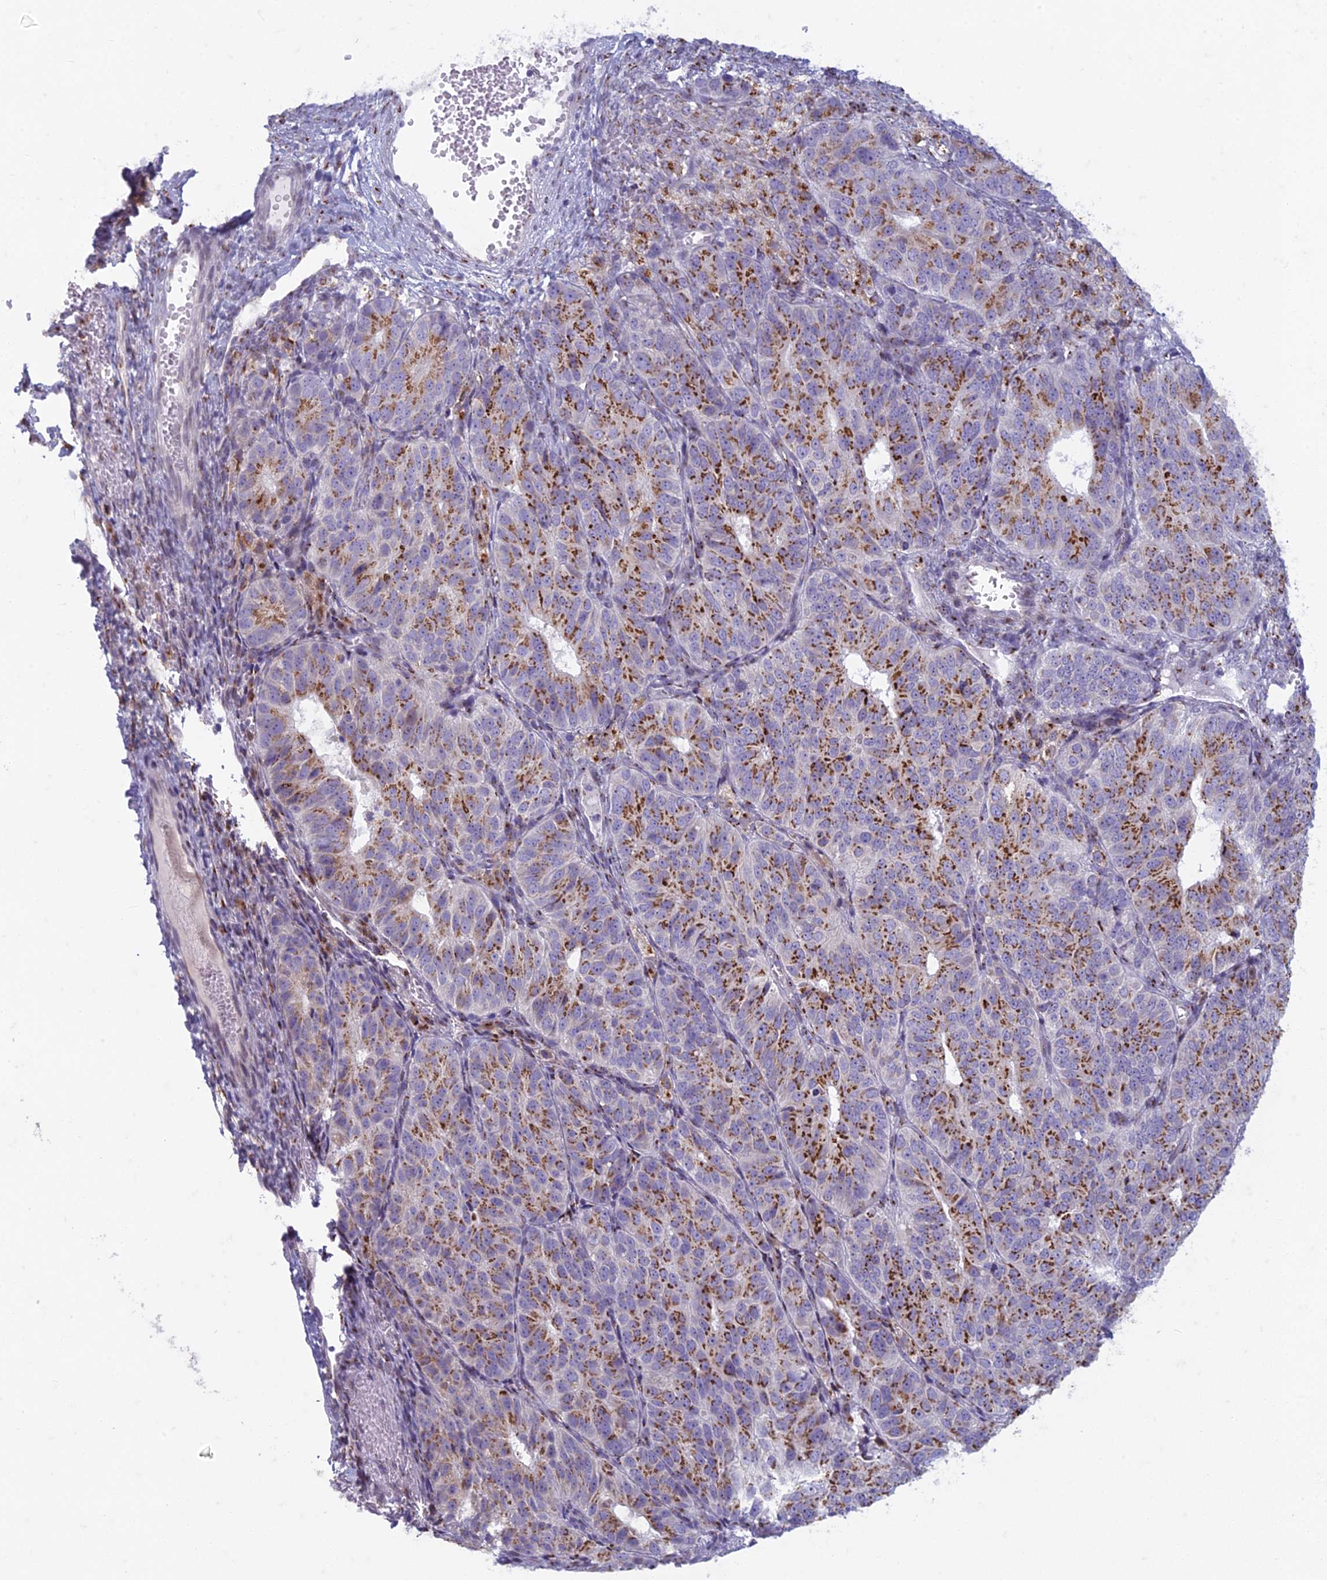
{"staining": {"intensity": "strong", "quantity": ">75%", "location": "cytoplasmic/membranous"}, "tissue": "ovarian cancer", "cell_type": "Tumor cells", "image_type": "cancer", "snomed": [{"axis": "morphology", "description": "Carcinoma, endometroid"}, {"axis": "topography", "description": "Ovary"}], "caption": "There is high levels of strong cytoplasmic/membranous staining in tumor cells of ovarian endometroid carcinoma, as demonstrated by immunohistochemical staining (brown color).", "gene": "FAM3C", "patient": {"sex": "female", "age": 51}}